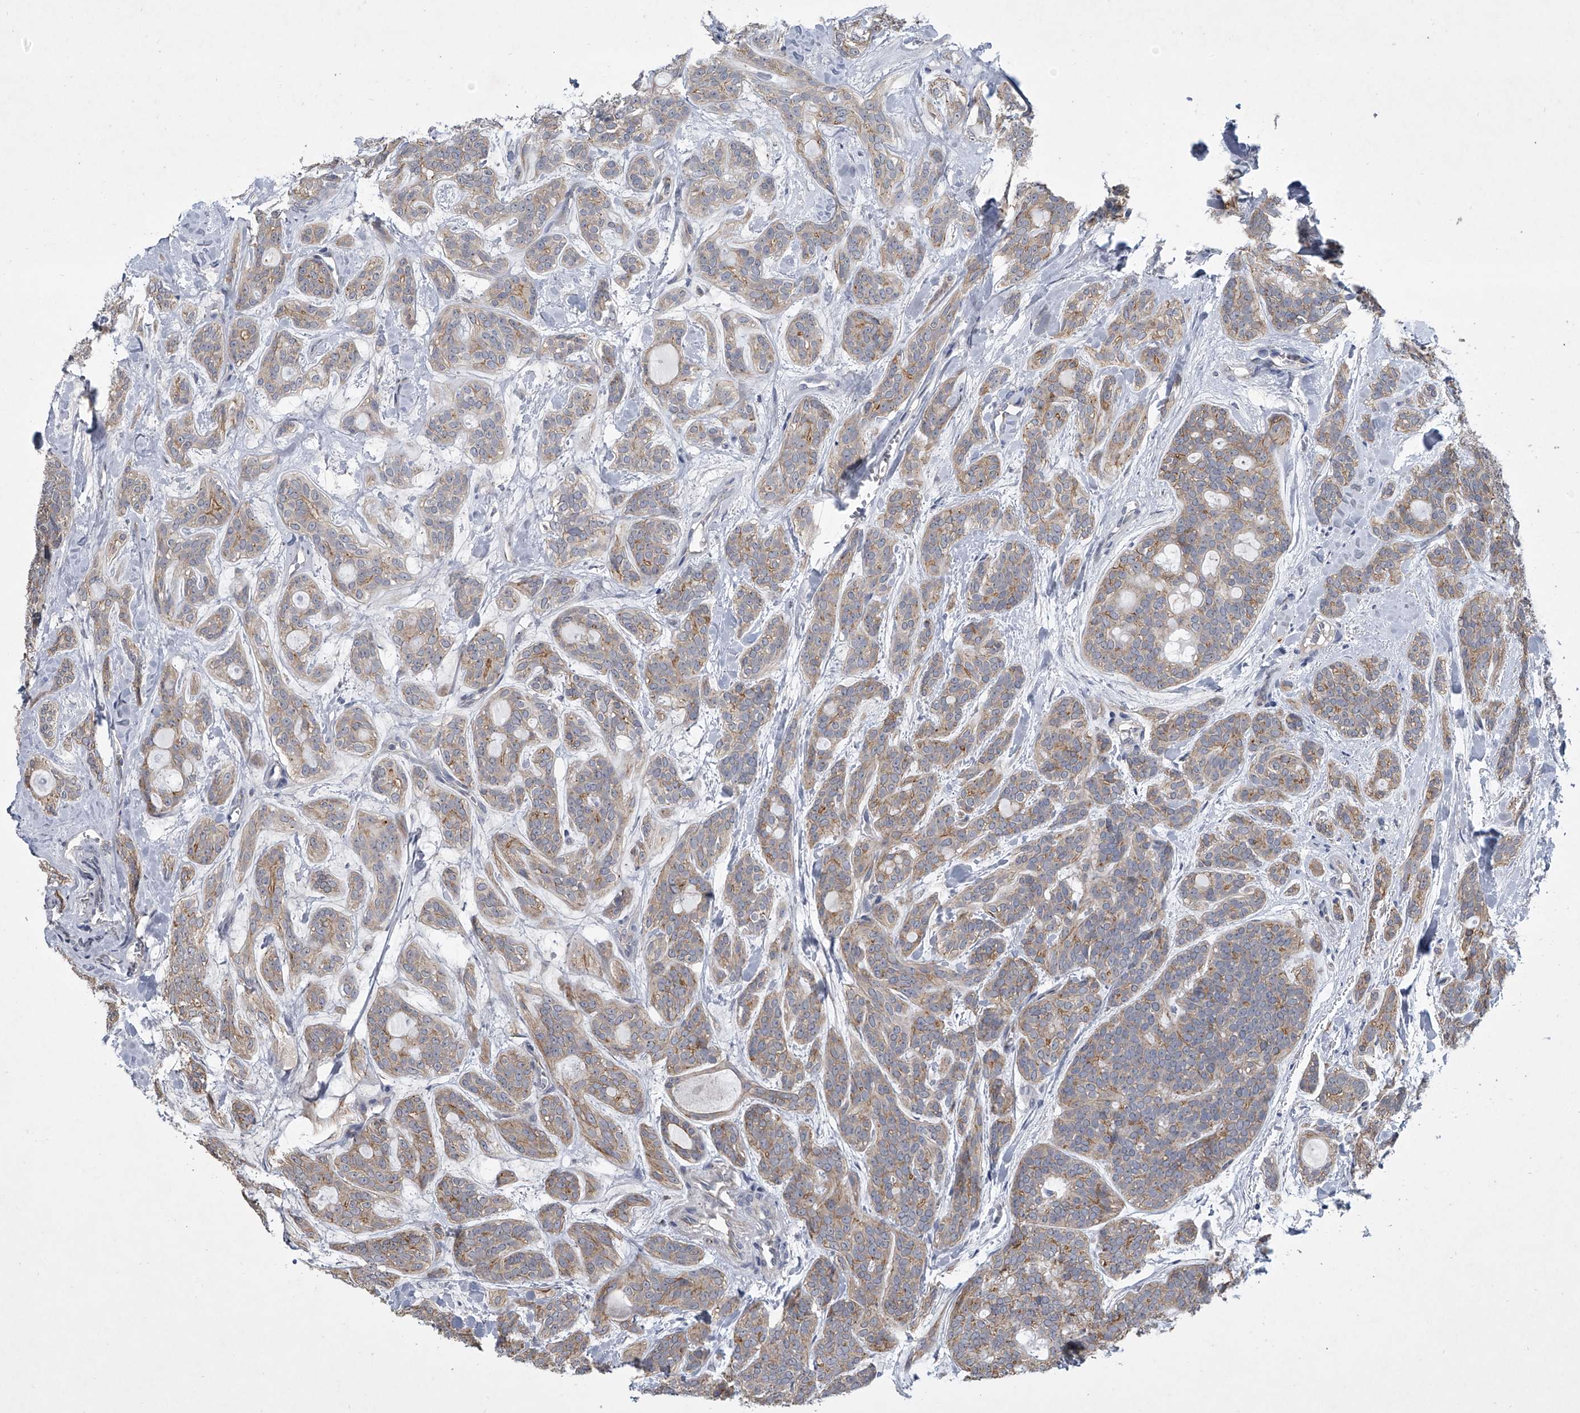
{"staining": {"intensity": "moderate", "quantity": "25%-75%", "location": "cytoplasmic/membranous"}, "tissue": "head and neck cancer", "cell_type": "Tumor cells", "image_type": "cancer", "snomed": [{"axis": "morphology", "description": "Adenocarcinoma, NOS"}, {"axis": "topography", "description": "Head-Neck"}], "caption": "Immunohistochemical staining of human head and neck cancer (adenocarcinoma) displays medium levels of moderate cytoplasmic/membranous protein staining in about 25%-75% of tumor cells. (Brightfield microscopy of DAB IHC at high magnification).", "gene": "DOCK9", "patient": {"sex": "male", "age": 66}}